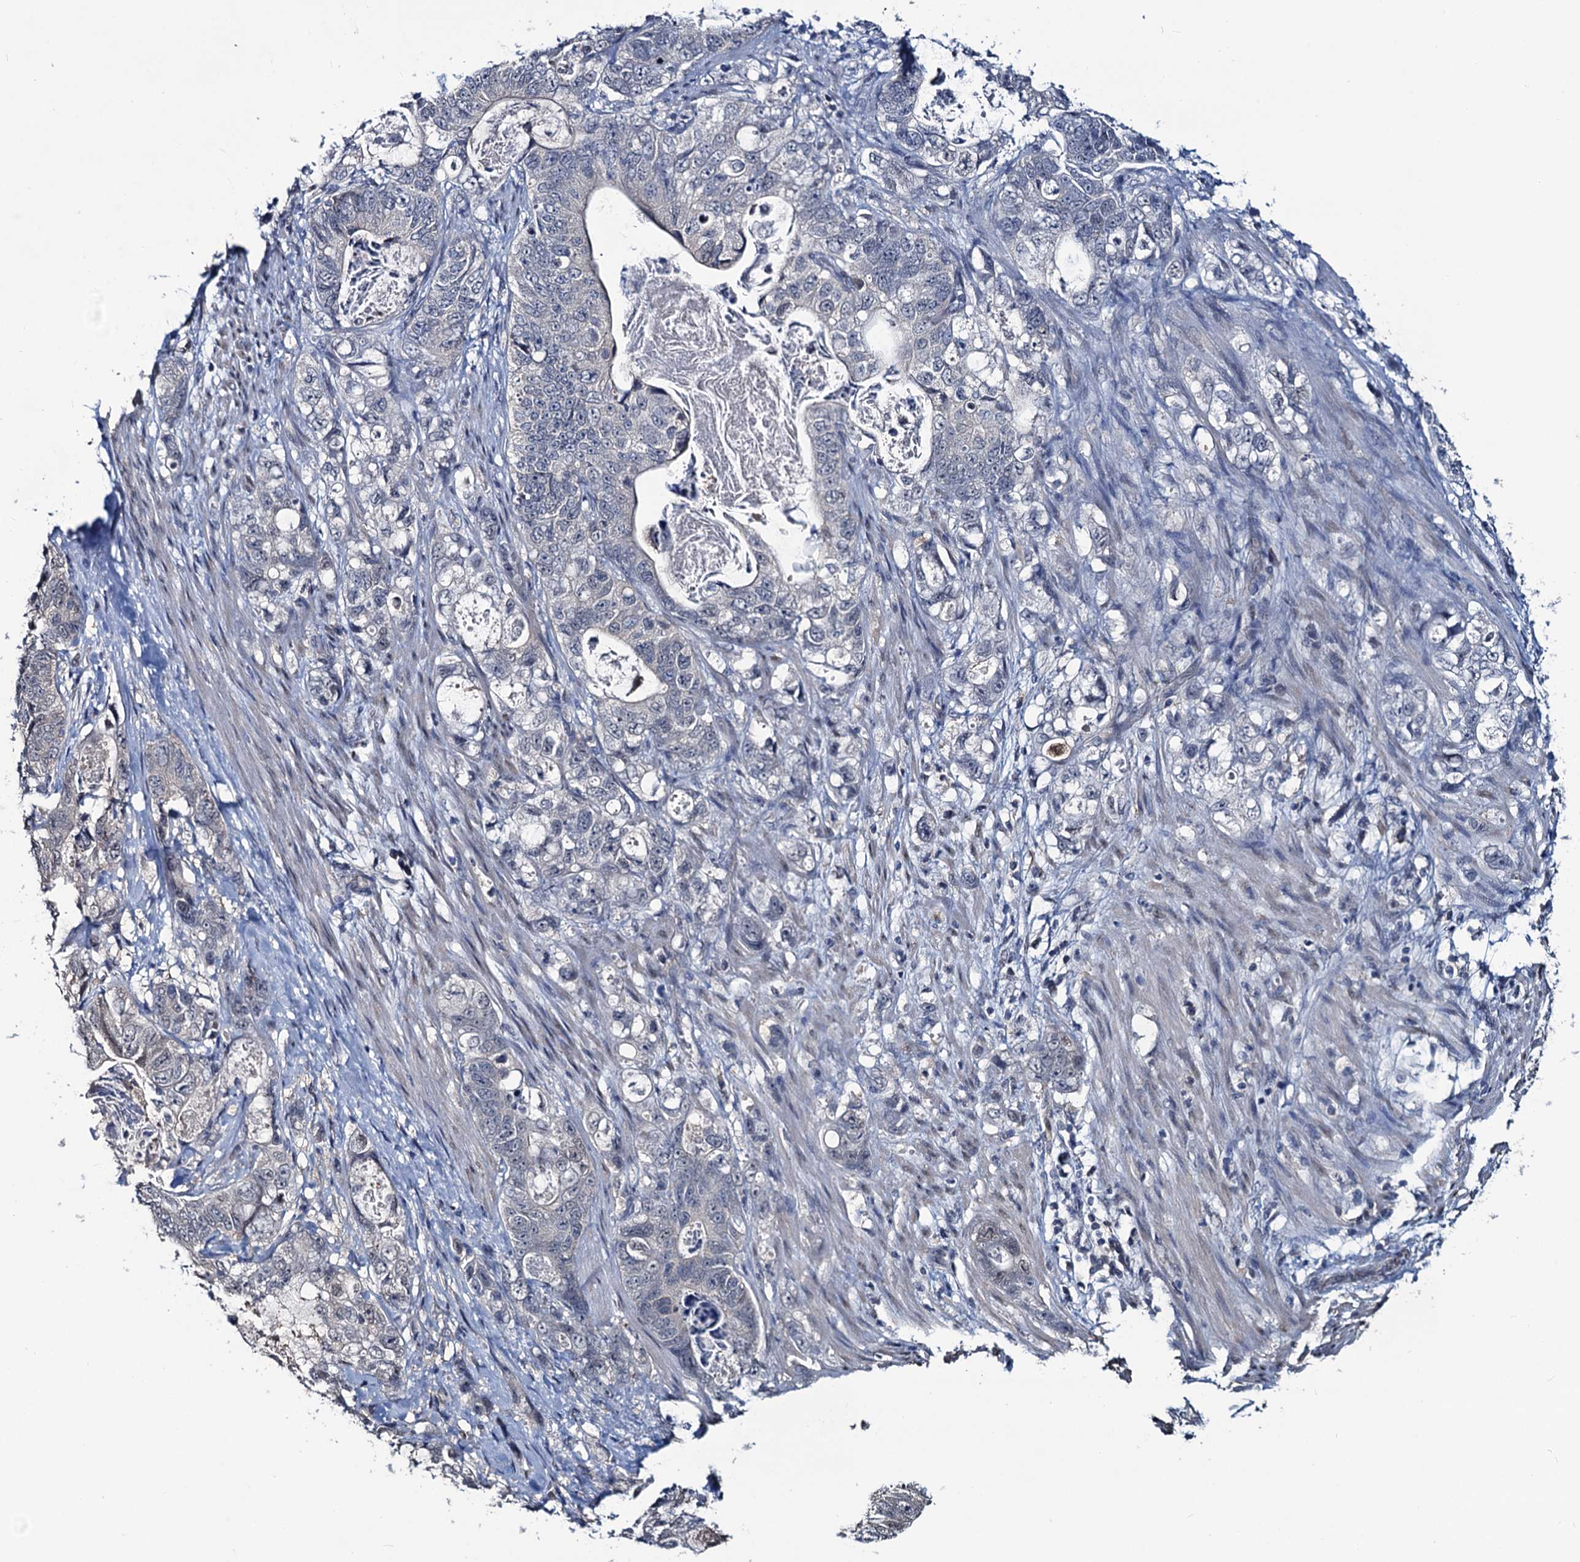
{"staining": {"intensity": "negative", "quantity": "none", "location": "none"}, "tissue": "stomach cancer", "cell_type": "Tumor cells", "image_type": "cancer", "snomed": [{"axis": "morphology", "description": "Normal tissue, NOS"}, {"axis": "morphology", "description": "Adenocarcinoma, NOS"}, {"axis": "topography", "description": "Stomach"}], "caption": "Tumor cells show no significant protein expression in stomach adenocarcinoma.", "gene": "RTKN2", "patient": {"sex": "female", "age": 89}}